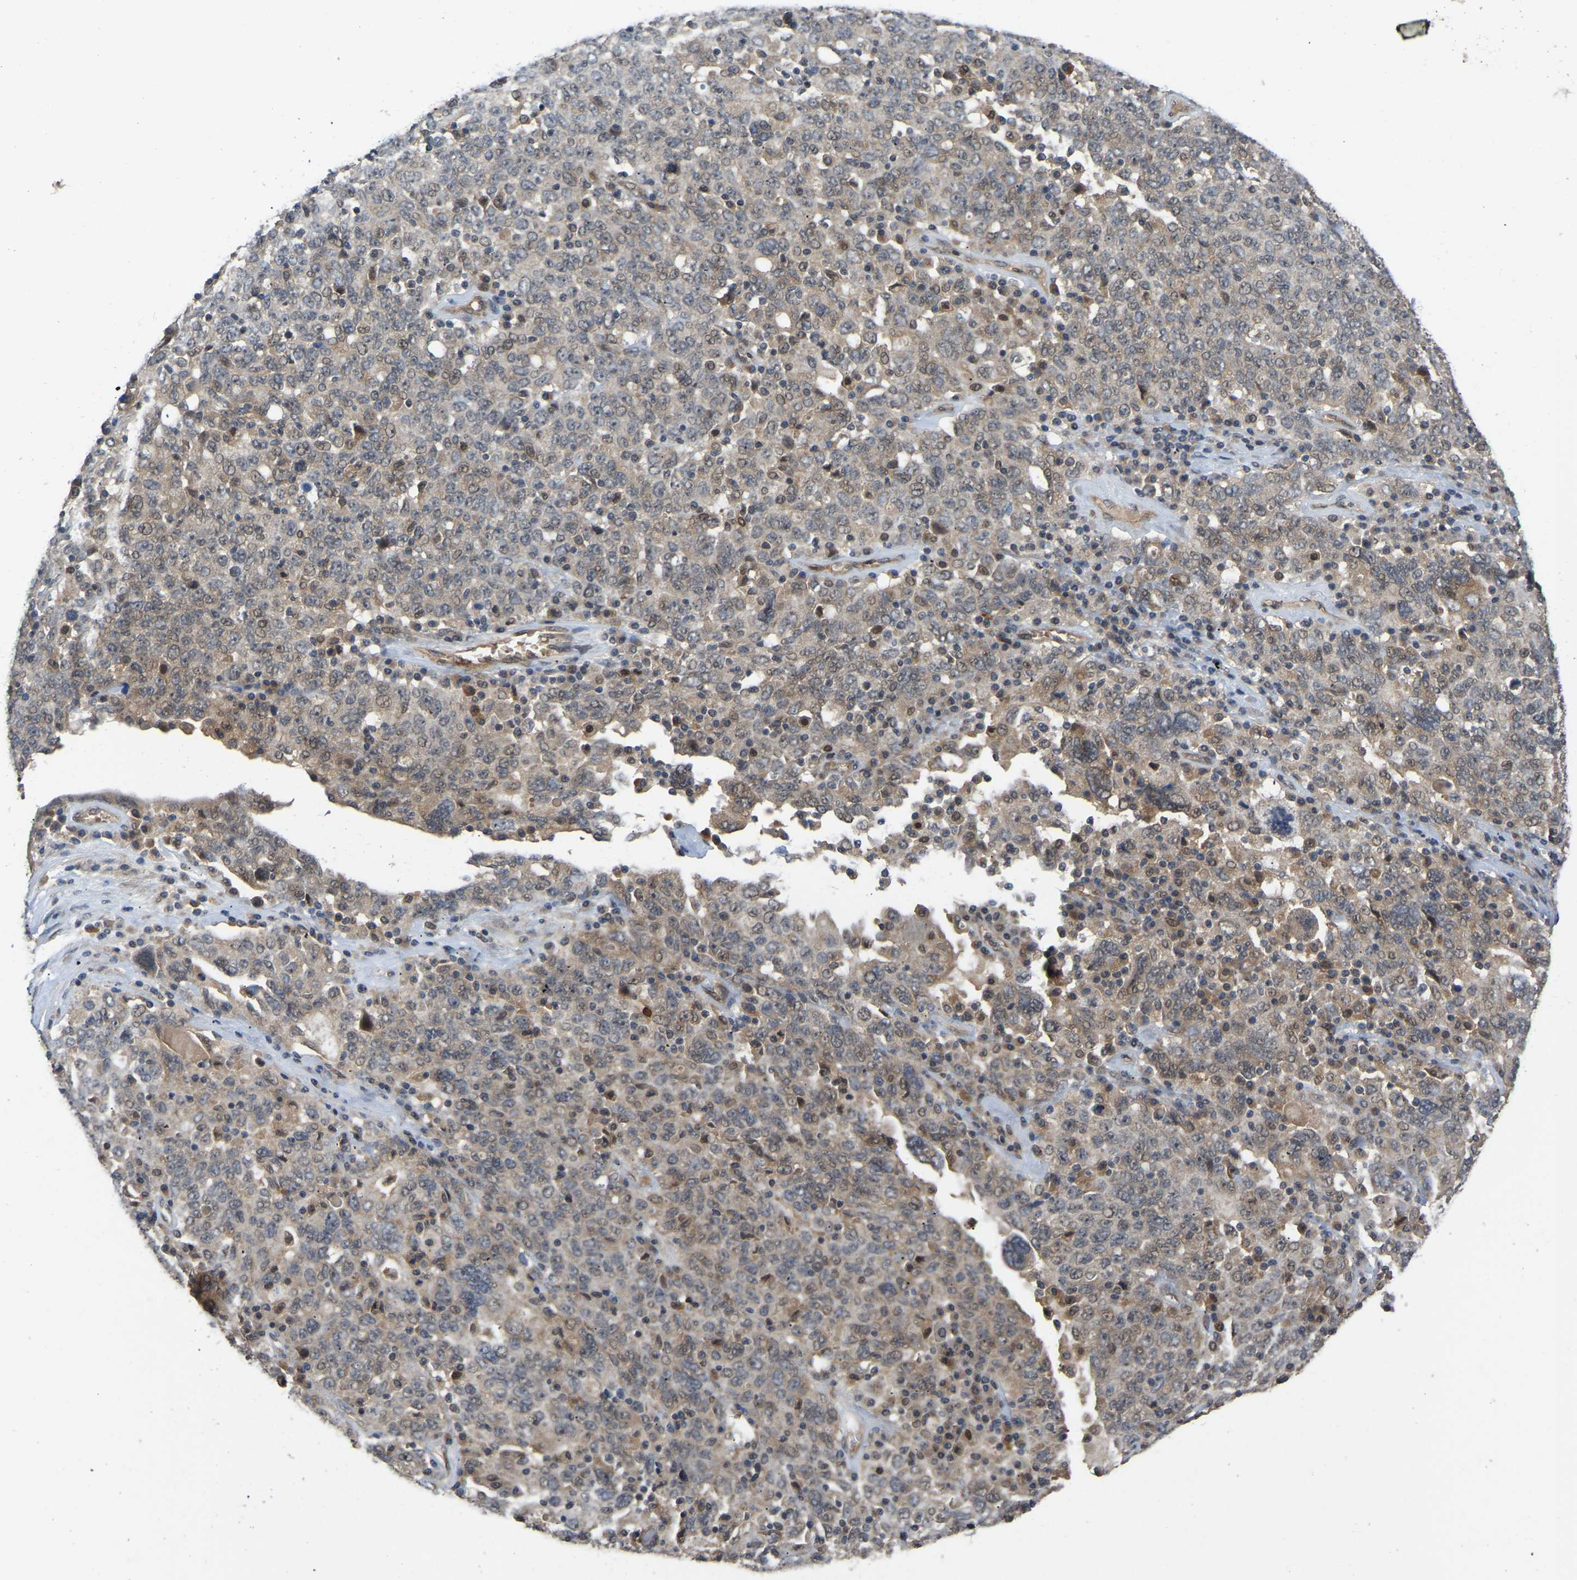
{"staining": {"intensity": "weak", "quantity": ">75%", "location": "cytoplasmic/membranous,nuclear"}, "tissue": "ovarian cancer", "cell_type": "Tumor cells", "image_type": "cancer", "snomed": [{"axis": "morphology", "description": "Carcinoma, endometroid"}, {"axis": "topography", "description": "Ovary"}], "caption": "Tumor cells display low levels of weak cytoplasmic/membranous and nuclear staining in about >75% of cells in human ovarian cancer (endometroid carcinoma). (Stains: DAB in brown, nuclei in blue, Microscopy: brightfield microscopy at high magnification).", "gene": "LIMK2", "patient": {"sex": "female", "age": 62}}